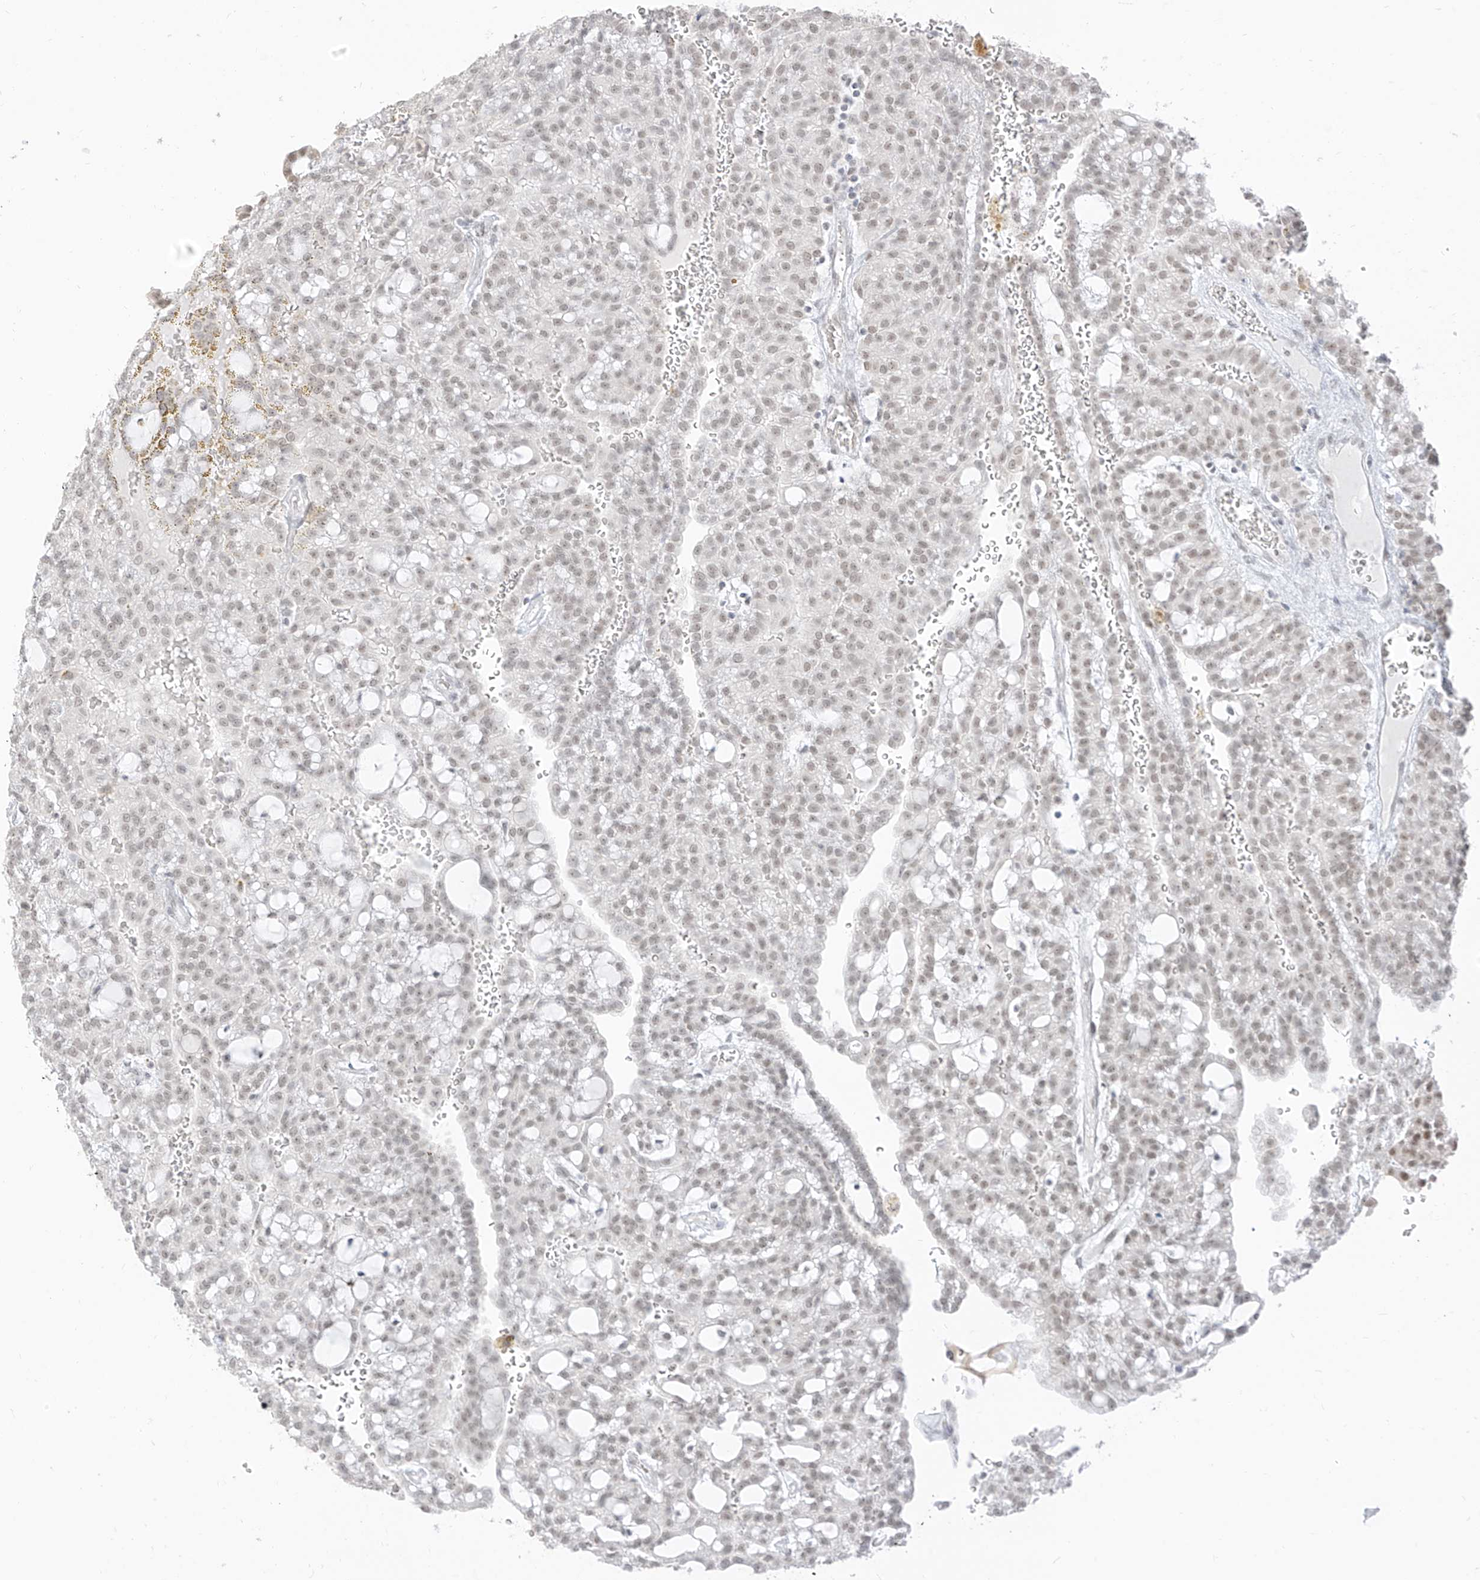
{"staining": {"intensity": "weak", "quantity": ">75%", "location": "nuclear"}, "tissue": "renal cancer", "cell_type": "Tumor cells", "image_type": "cancer", "snomed": [{"axis": "morphology", "description": "Adenocarcinoma, NOS"}, {"axis": "topography", "description": "Kidney"}], "caption": "Renal adenocarcinoma stained with DAB (3,3'-diaminobenzidine) immunohistochemistry (IHC) reveals low levels of weak nuclear expression in approximately >75% of tumor cells.", "gene": "SUPT5H", "patient": {"sex": "male", "age": 63}}